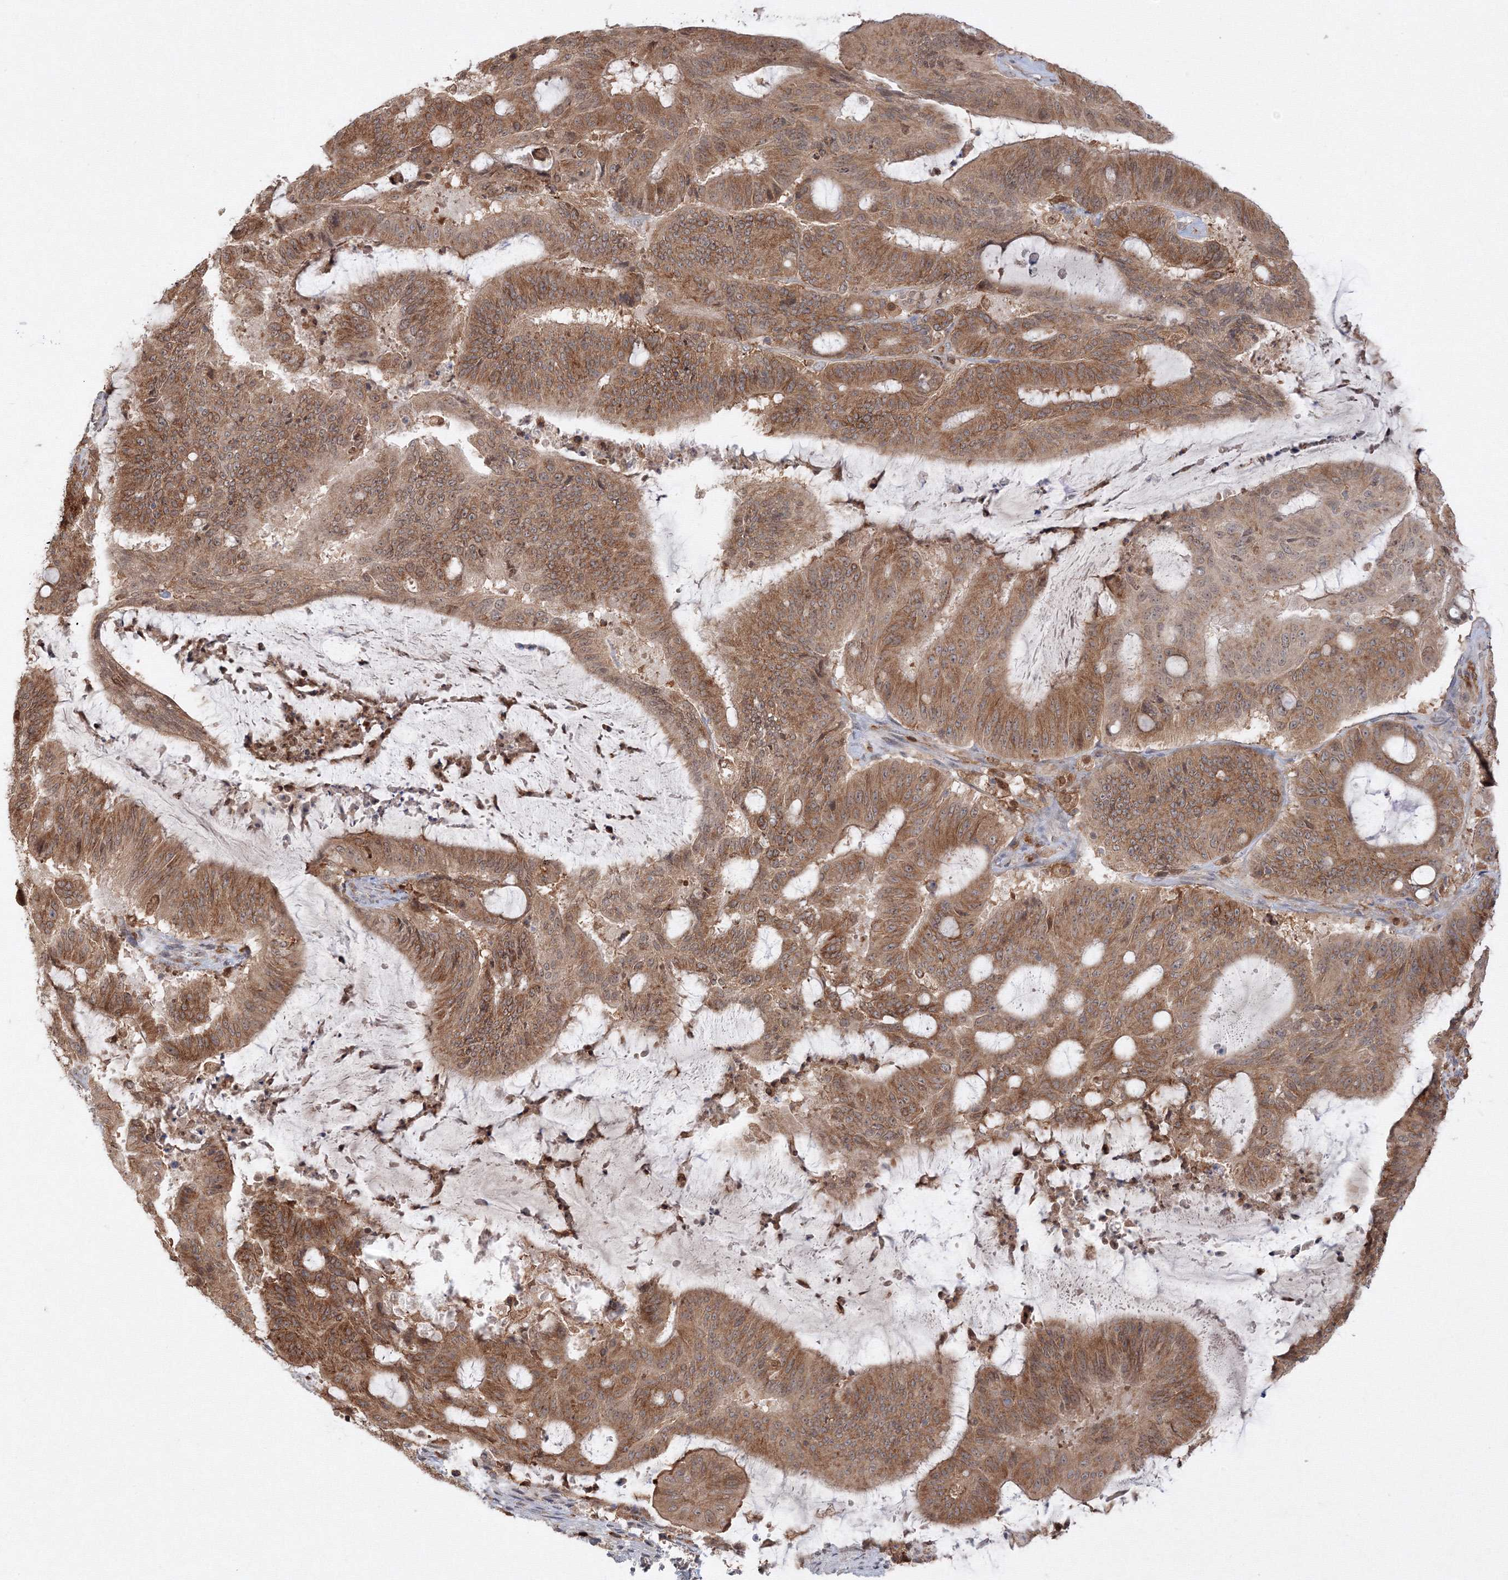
{"staining": {"intensity": "moderate", "quantity": ">75%", "location": "cytoplasmic/membranous"}, "tissue": "liver cancer", "cell_type": "Tumor cells", "image_type": "cancer", "snomed": [{"axis": "morphology", "description": "Normal tissue, NOS"}, {"axis": "morphology", "description": "Cholangiocarcinoma"}, {"axis": "topography", "description": "Liver"}, {"axis": "topography", "description": "Peripheral nerve tissue"}], "caption": "A brown stain labels moderate cytoplasmic/membranous staining of a protein in human cholangiocarcinoma (liver) tumor cells. (DAB IHC with brightfield microscopy, high magnification).", "gene": "TMEM50B", "patient": {"sex": "female", "age": 73}}